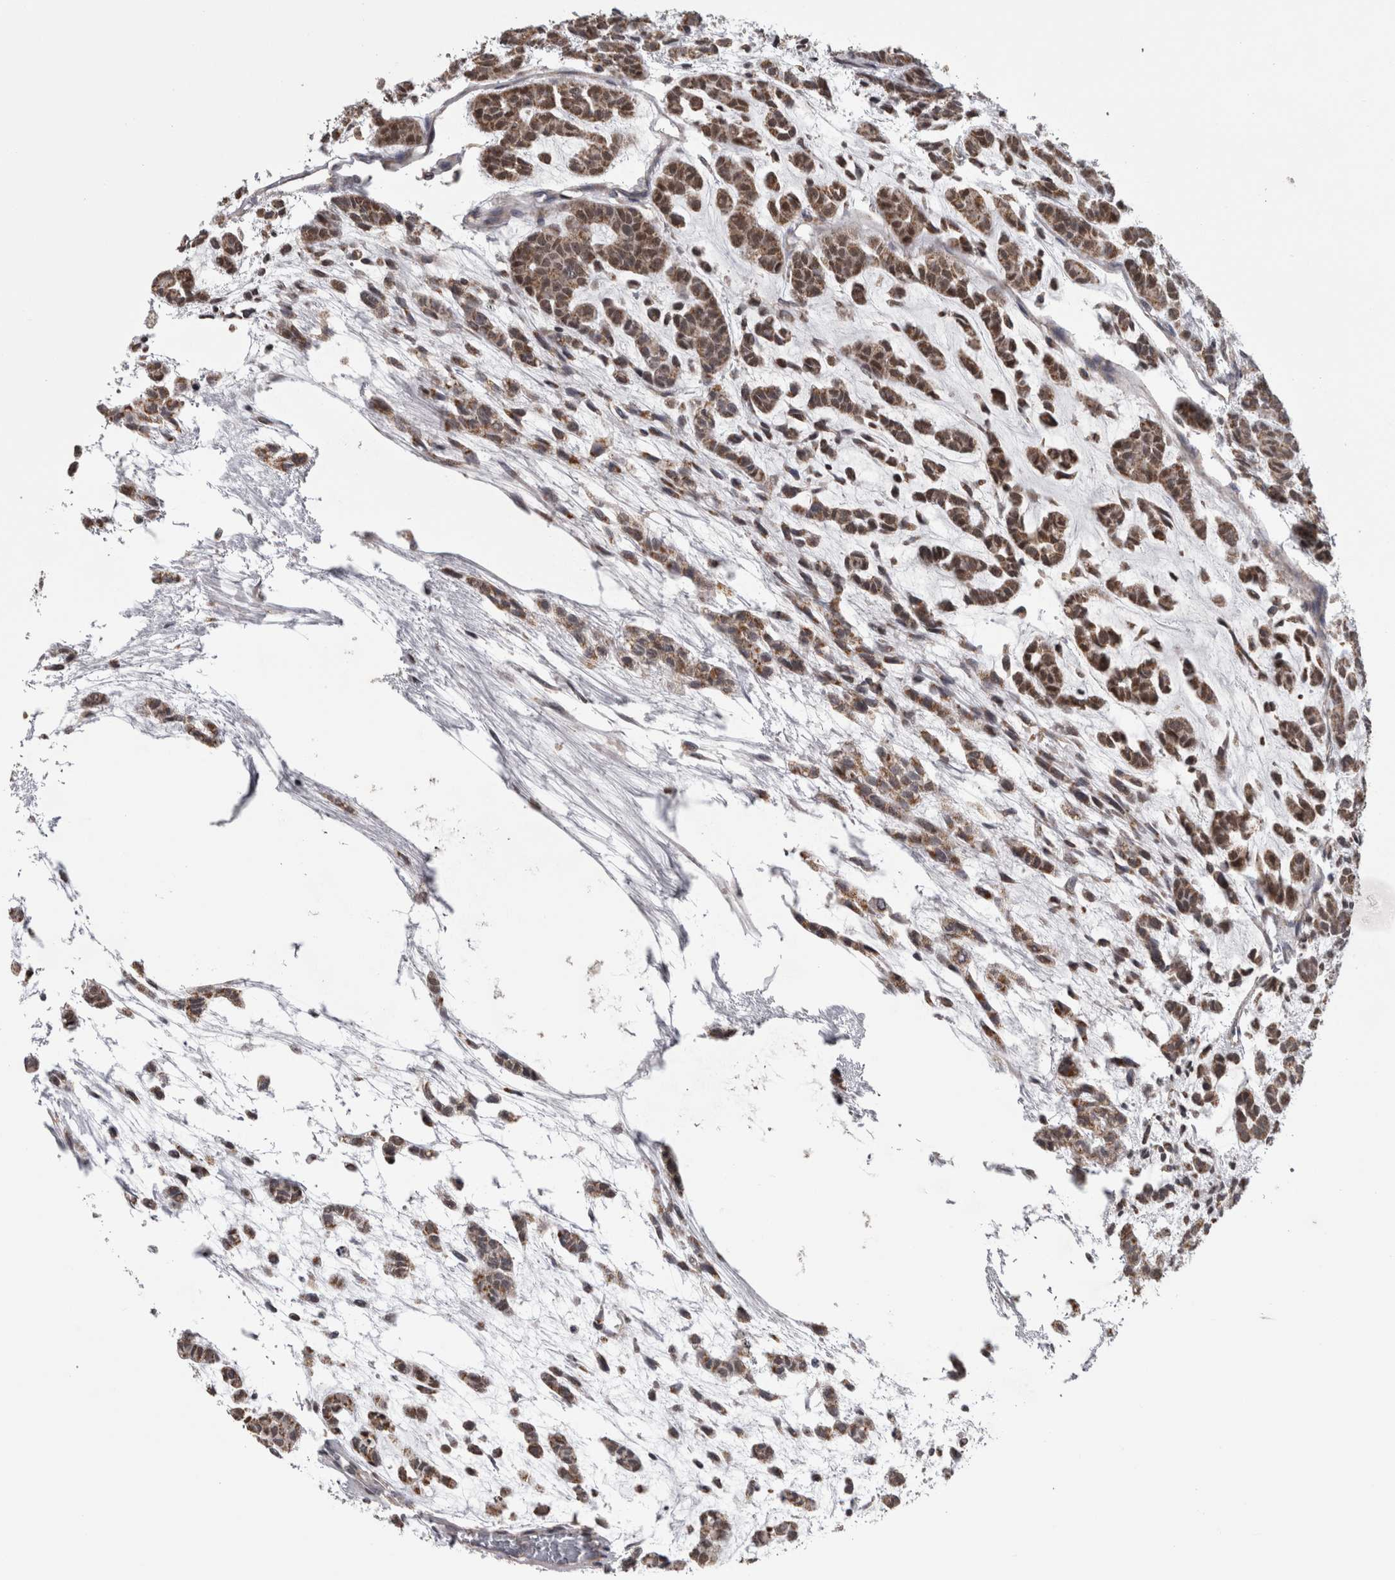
{"staining": {"intensity": "moderate", "quantity": ">75%", "location": "cytoplasmic/membranous"}, "tissue": "head and neck cancer", "cell_type": "Tumor cells", "image_type": "cancer", "snomed": [{"axis": "morphology", "description": "Adenocarcinoma, NOS"}, {"axis": "morphology", "description": "Adenoma, NOS"}, {"axis": "topography", "description": "Head-Neck"}], "caption": "Human adenocarcinoma (head and neck) stained with a protein marker exhibits moderate staining in tumor cells.", "gene": "DBT", "patient": {"sex": "female", "age": 55}}